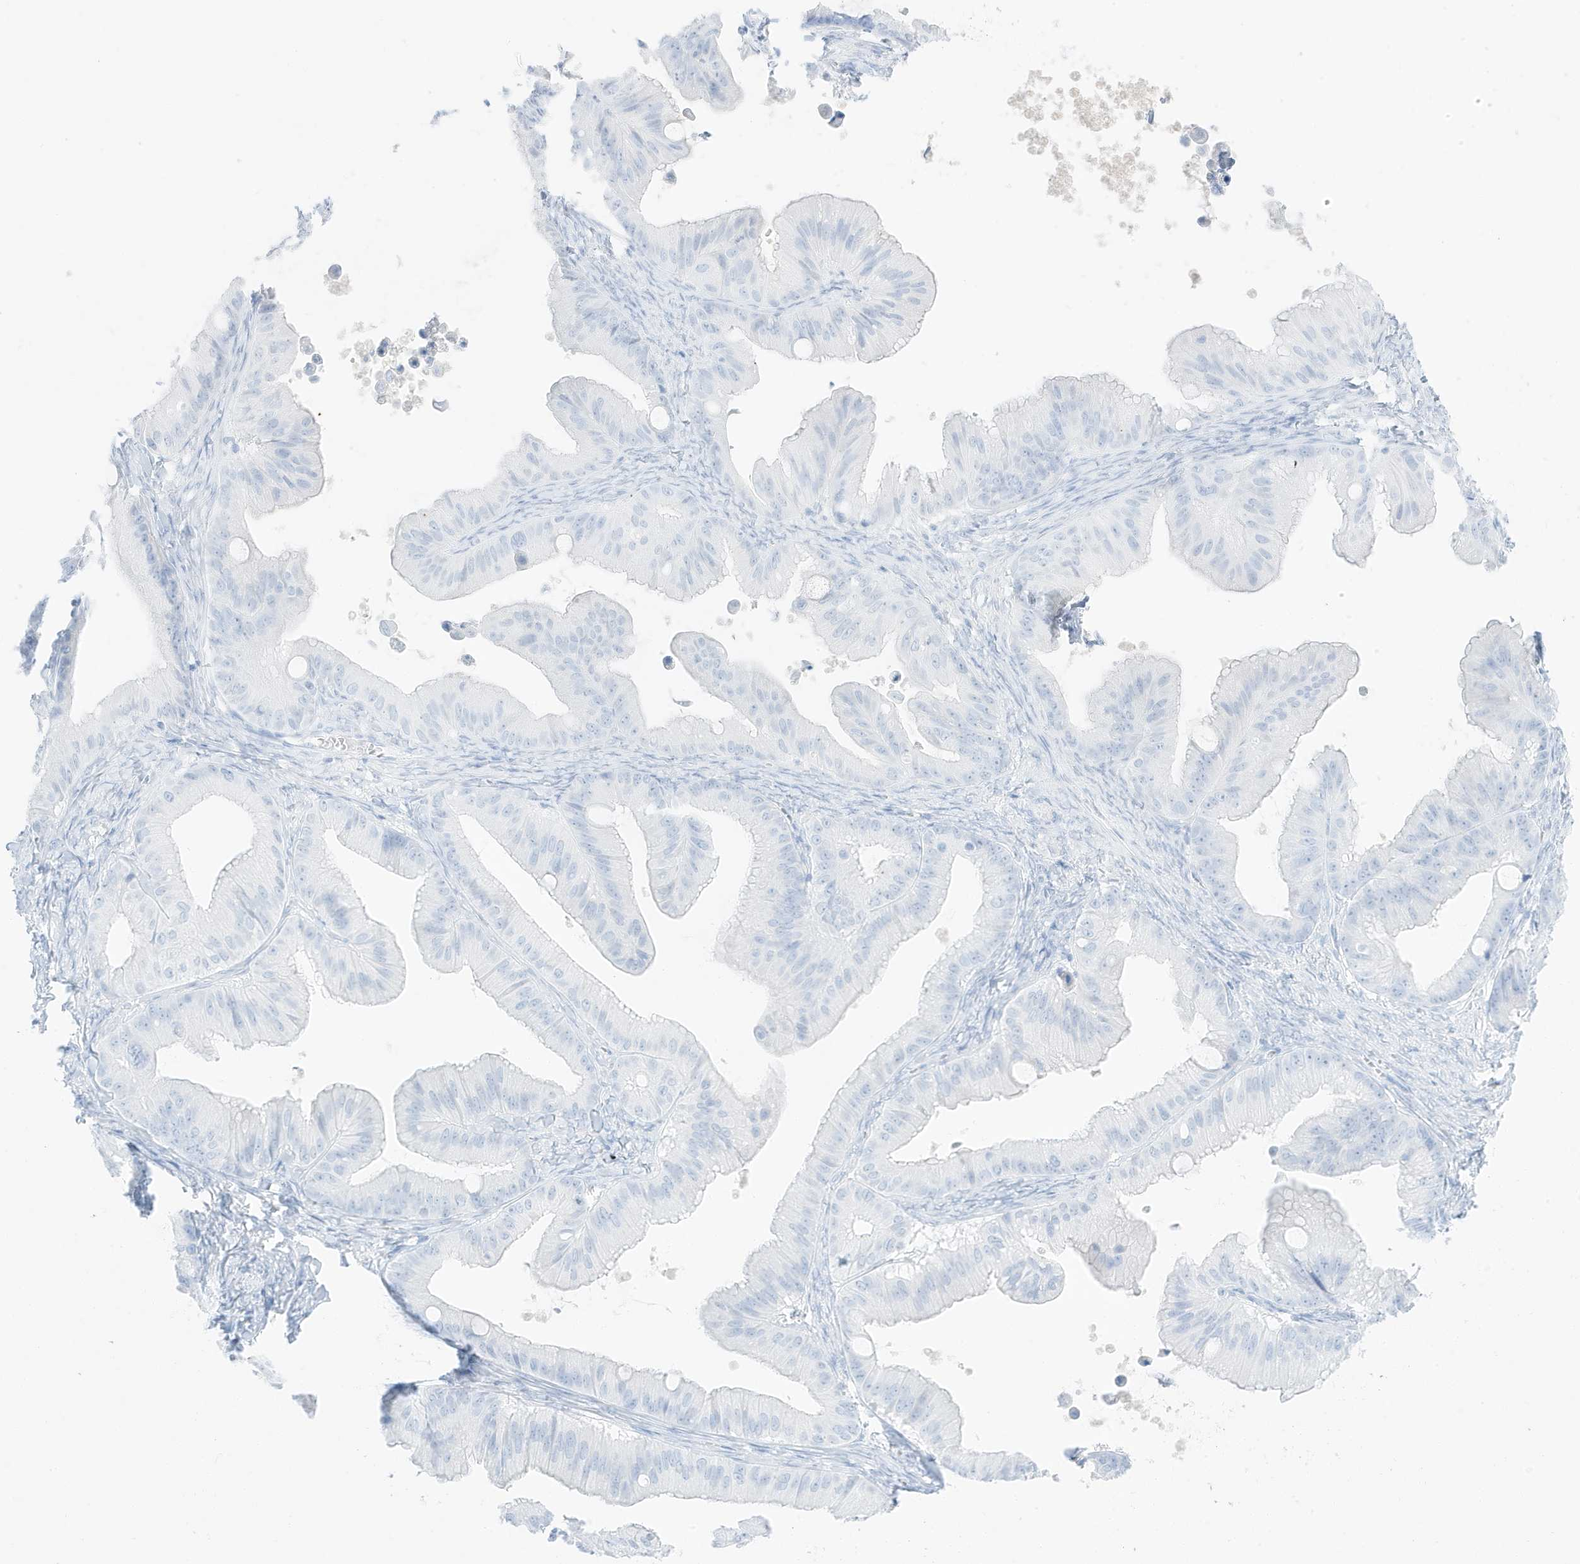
{"staining": {"intensity": "negative", "quantity": "none", "location": "none"}, "tissue": "ovarian cancer", "cell_type": "Tumor cells", "image_type": "cancer", "snomed": [{"axis": "morphology", "description": "Cystadenocarcinoma, mucinous, NOS"}, {"axis": "topography", "description": "Ovary"}], "caption": "An IHC micrograph of ovarian mucinous cystadenocarcinoma is shown. There is no staining in tumor cells of ovarian mucinous cystadenocarcinoma.", "gene": "SLC22A13", "patient": {"sex": "female", "age": 71}}